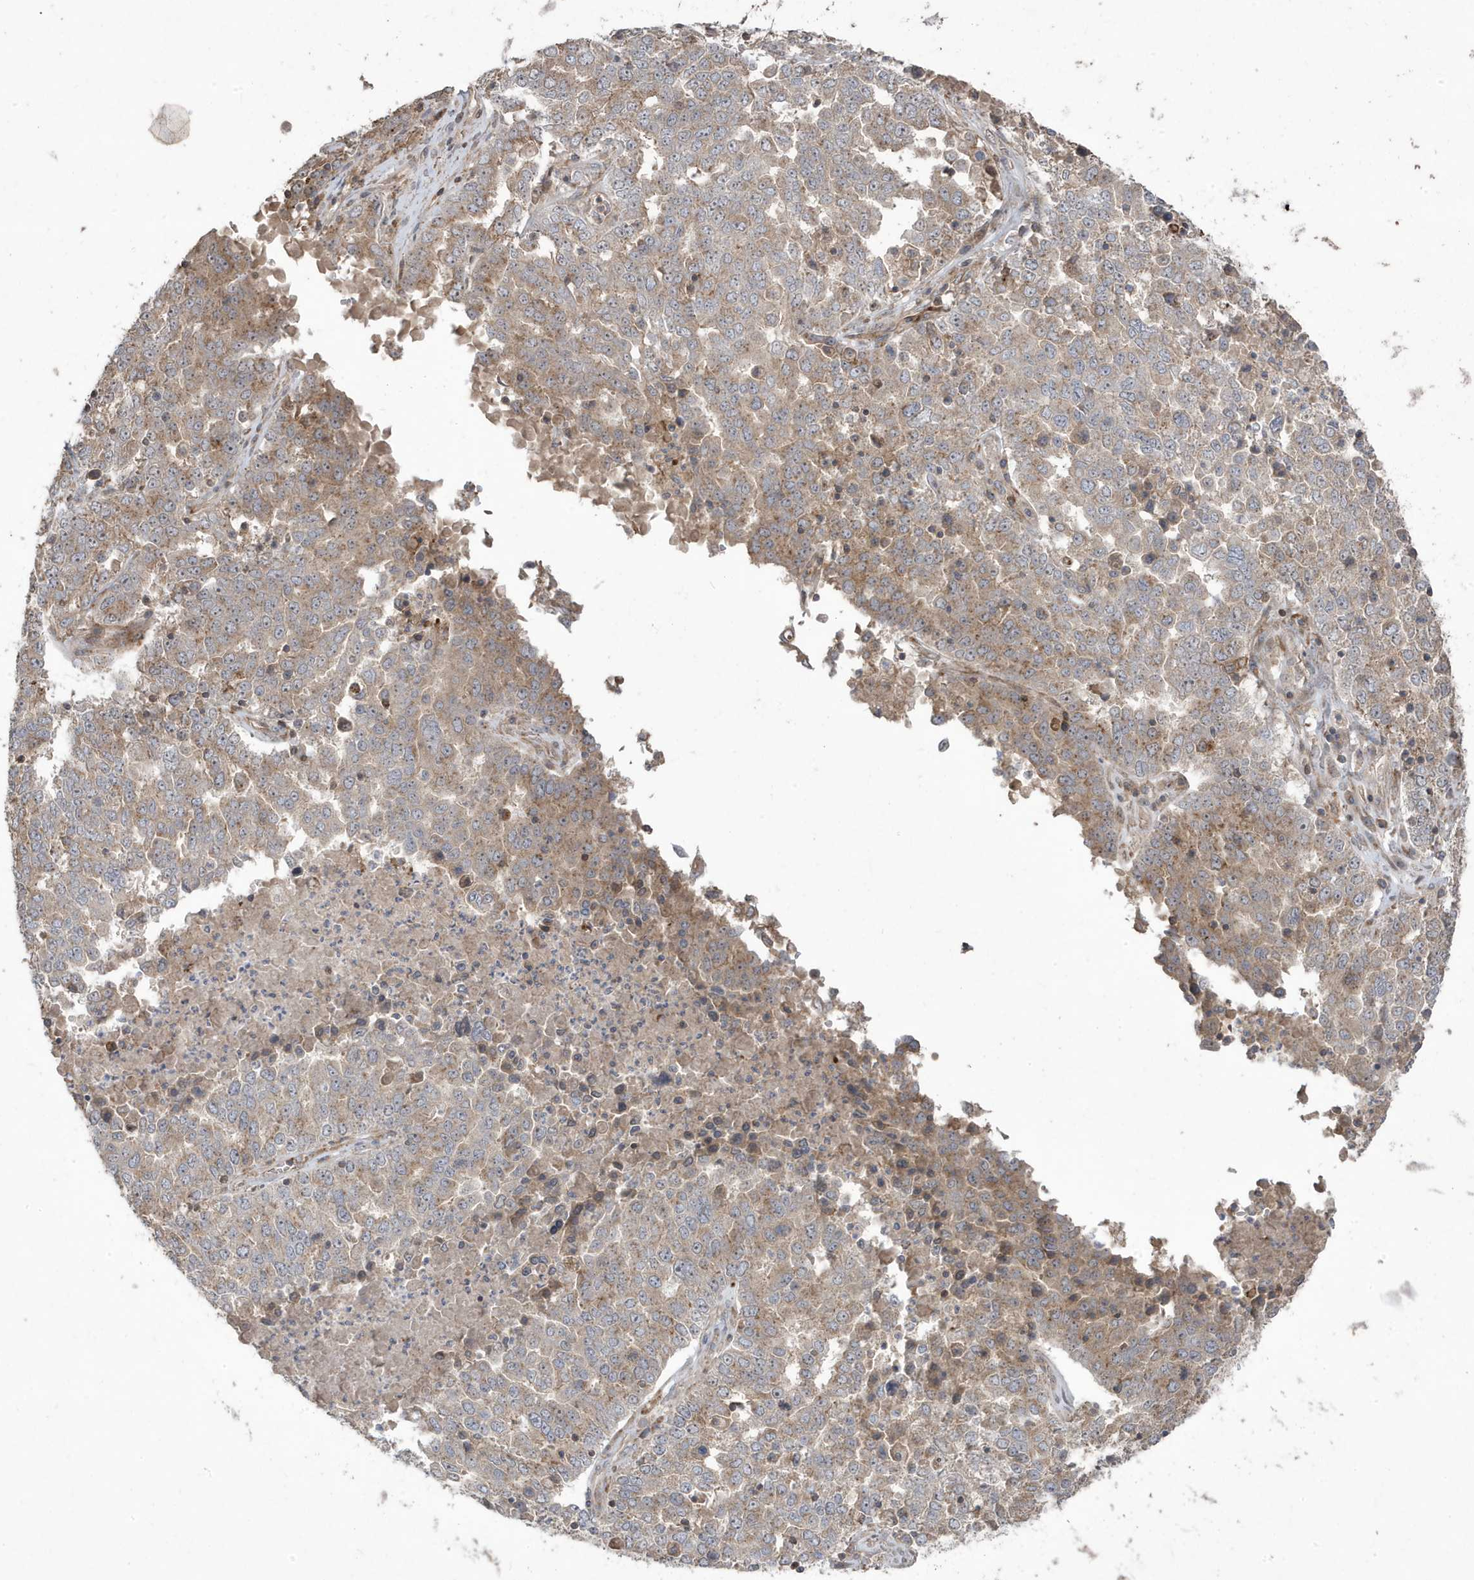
{"staining": {"intensity": "weak", "quantity": "25%-75%", "location": "cytoplasmic/membranous"}, "tissue": "ovarian cancer", "cell_type": "Tumor cells", "image_type": "cancer", "snomed": [{"axis": "morphology", "description": "Carcinoma, endometroid"}, {"axis": "topography", "description": "Ovary"}], "caption": "Immunohistochemistry image of endometroid carcinoma (ovarian) stained for a protein (brown), which demonstrates low levels of weak cytoplasmic/membranous staining in about 25%-75% of tumor cells.", "gene": "CETN3", "patient": {"sex": "female", "age": 62}}